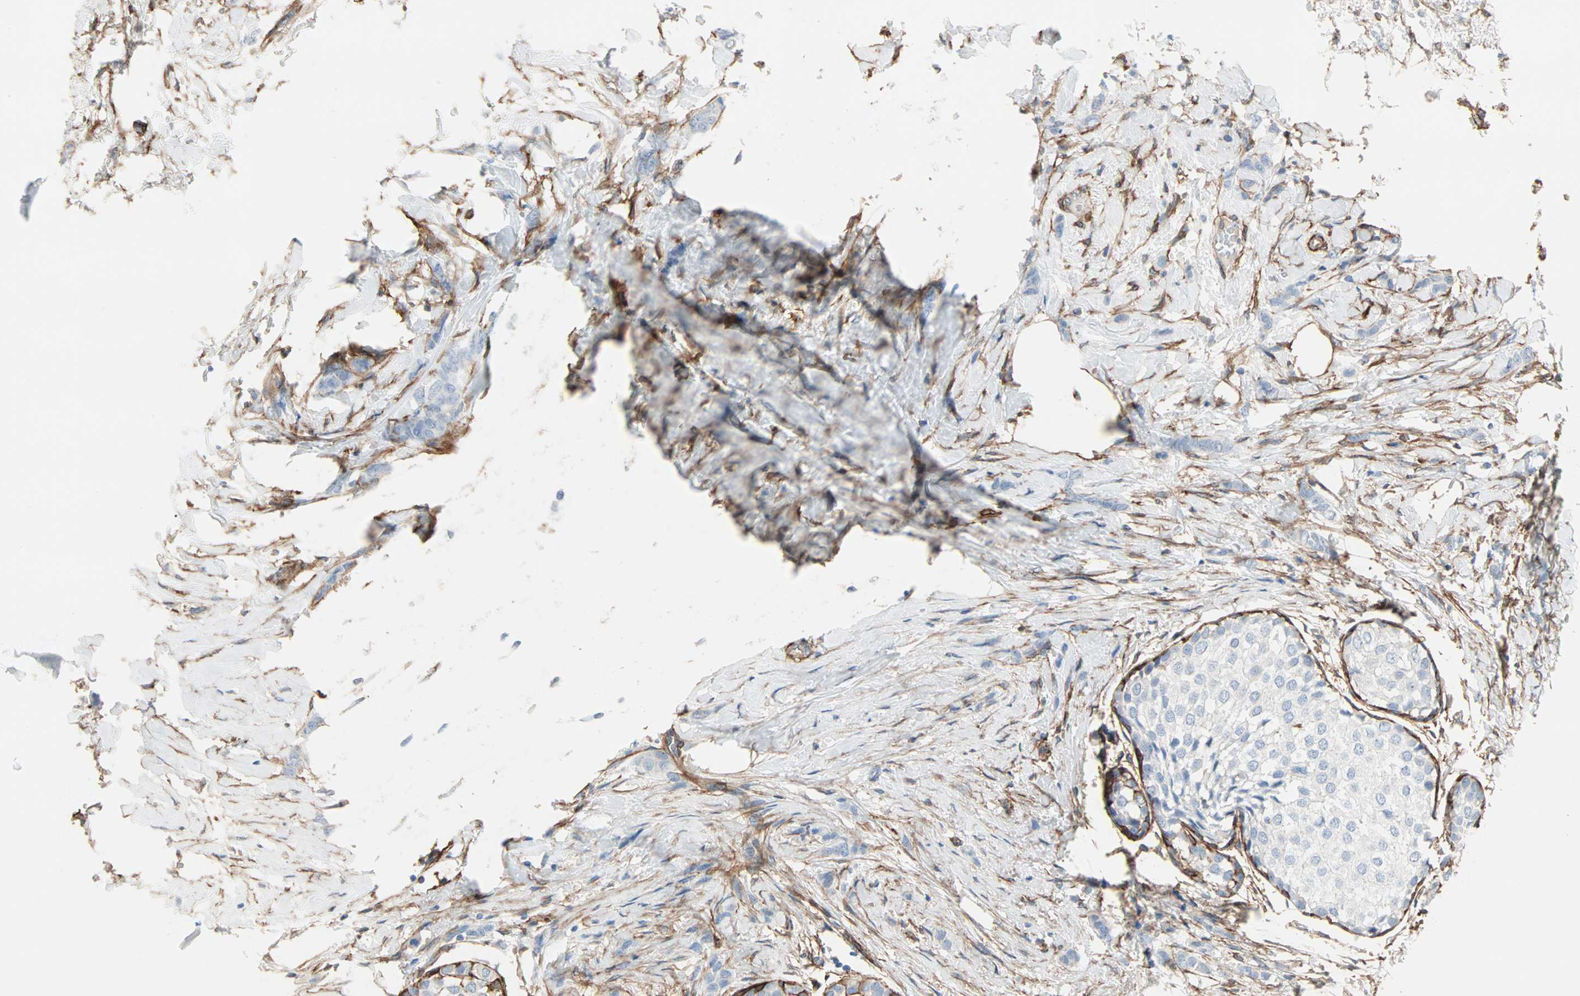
{"staining": {"intensity": "negative", "quantity": "none", "location": "none"}, "tissue": "breast cancer", "cell_type": "Tumor cells", "image_type": "cancer", "snomed": [{"axis": "morphology", "description": "Lobular carcinoma, in situ"}, {"axis": "morphology", "description": "Lobular carcinoma"}, {"axis": "topography", "description": "Breast"}], "caption": "The micrograph displays no significant positivity in tumor cells of breast cancer. (Immunohistochemistry, brightfield microscopy, high magnification).", "gene": "EPB41L2", "patient": {"sex": "female", "age": 41}}